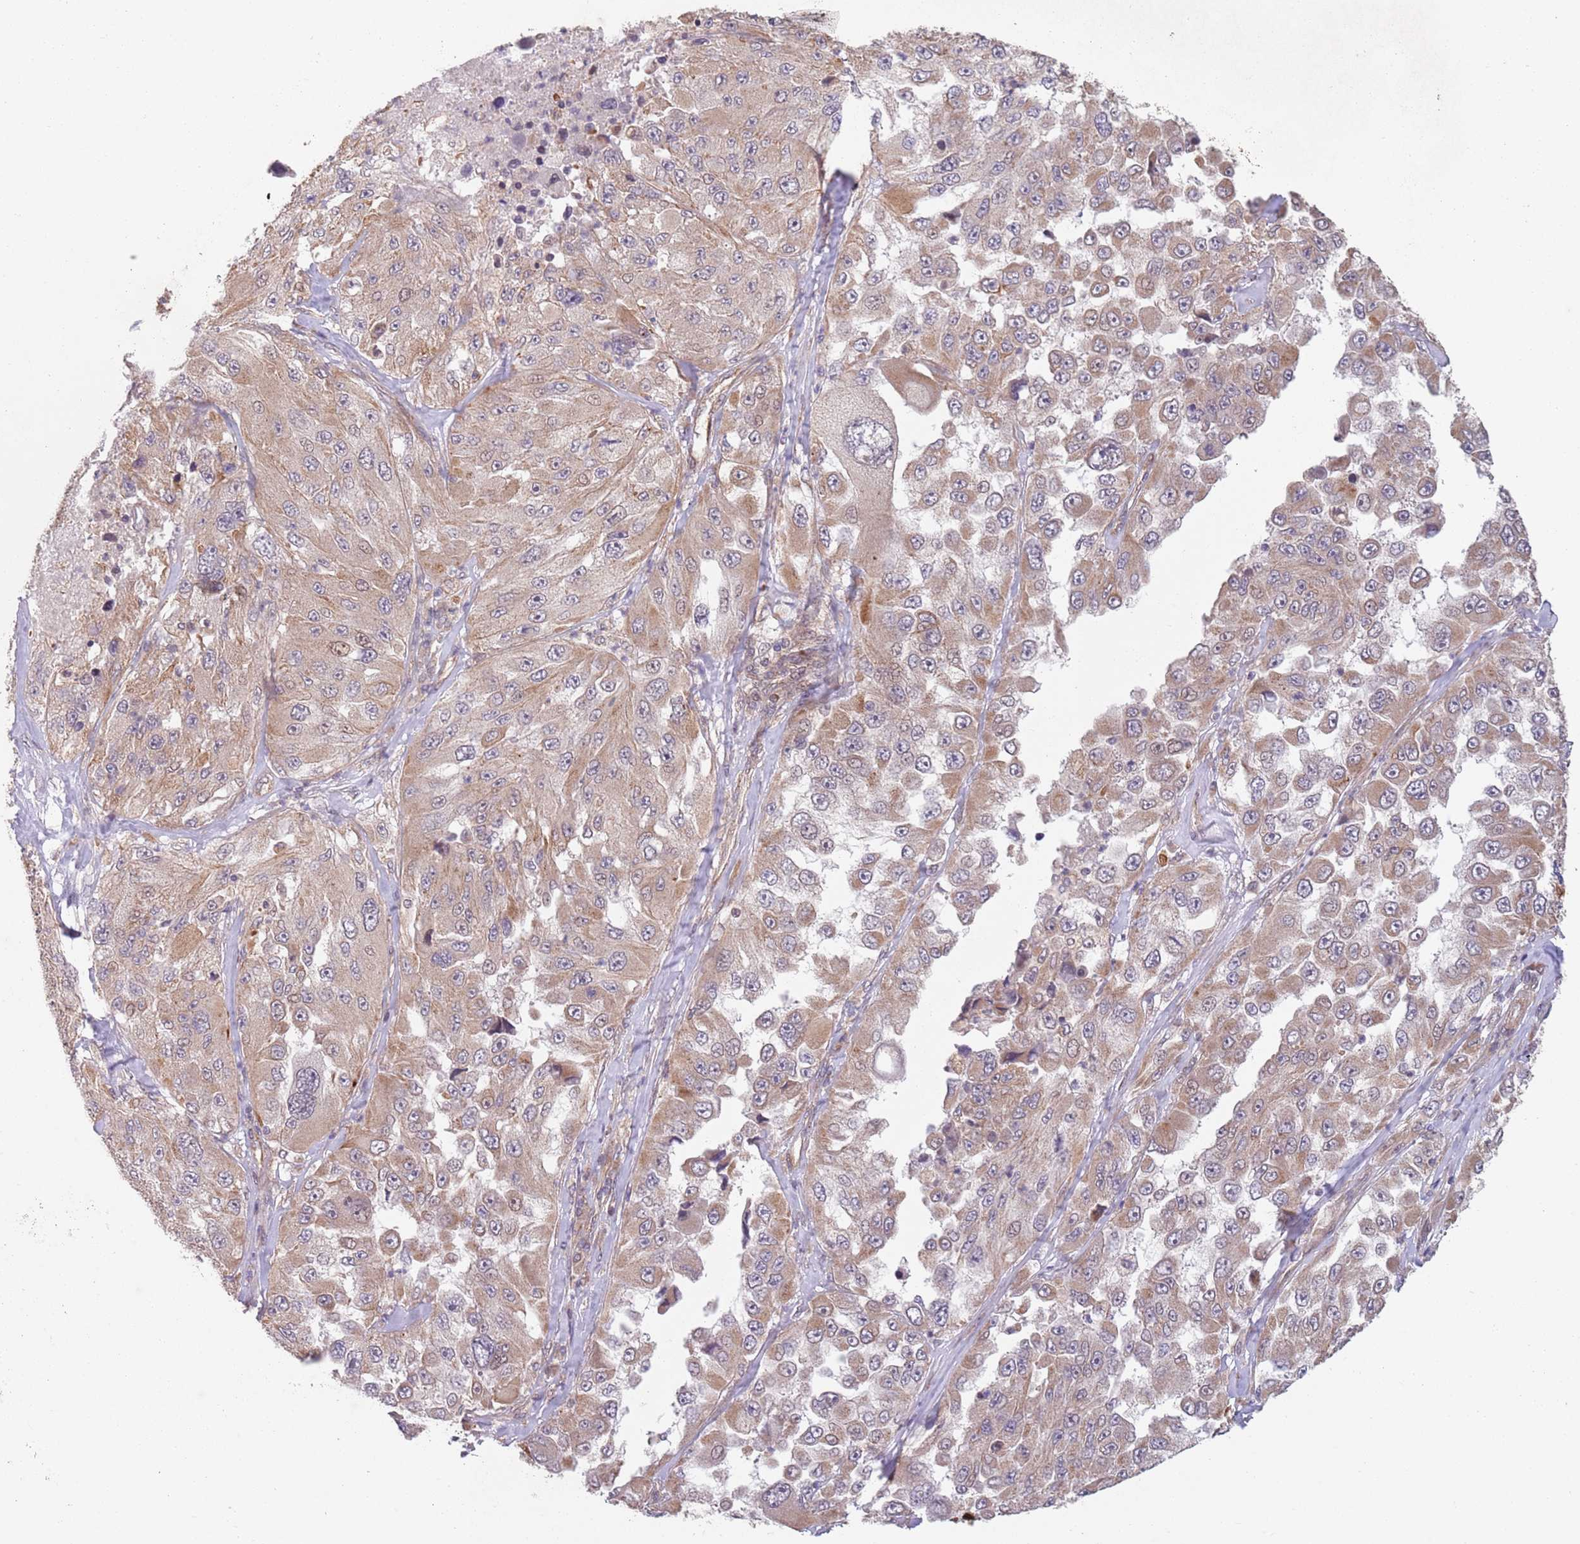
{"staining": {"intensity": "weak", "quantity": ">75%", "location": "cytoplasmic/membranous"}, "tissue": "melanoma", "cell_type": "Tumor cells", "image_type": "cancer", "snomed": [{"axis": "morphology", "description": "Malignant melanoma, Metastatic site"}, {"axis": "topography", "description": "Lymph node"}], "caption": "Immunohistochemical staining of malignant melanoma (metastatic site) reveals low levels of weak cytoplasmic/membranous staining in approximately >75% of tumor cells. (brown staining indicates protein expression, while blue staining denotes nuclei).", "gene": "CHD9", "patient": {"sex": "male", "age": 62}}